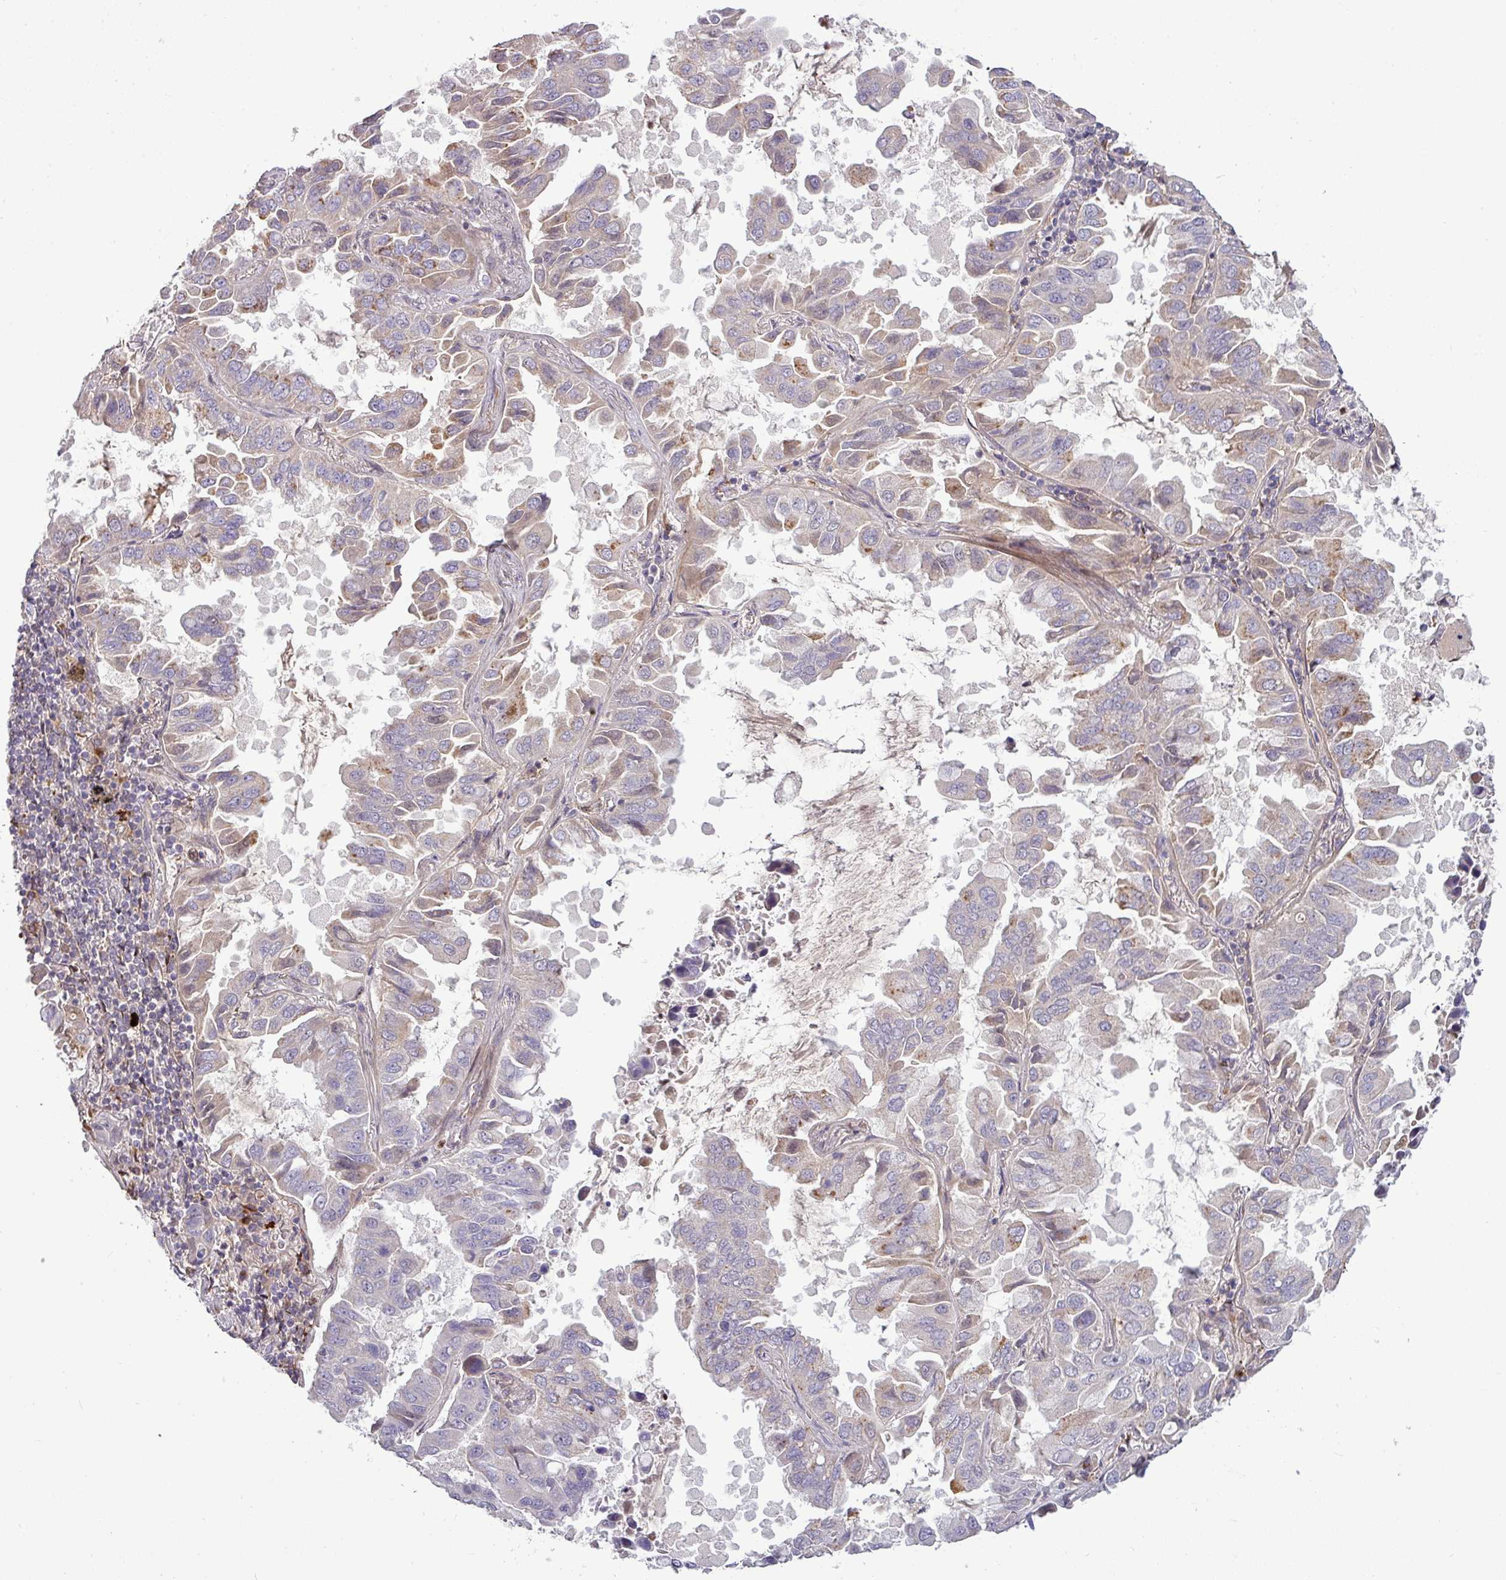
{"staining": {"intensity": "moderate", "quantity": "<25%", "location": "cytoplasmic/membranous"}, "tissue": "lung cancer", "cell_type": "Tumor cells", "image_type": "cancer", "snomed": [{"axis": "morphology", "description": "Adenocarcinoma, NOS"}, {"axis": "topography", "description": "Lung"}], "caption": "A high-resolution photomicrograph shows IHC staining of lung cancer, which exhibits moderate cytoplasmic/membranous staining in about <25% of tumor cells.", "gene": "PAPLN", "patient": {"sex": "male", "age": 64}}